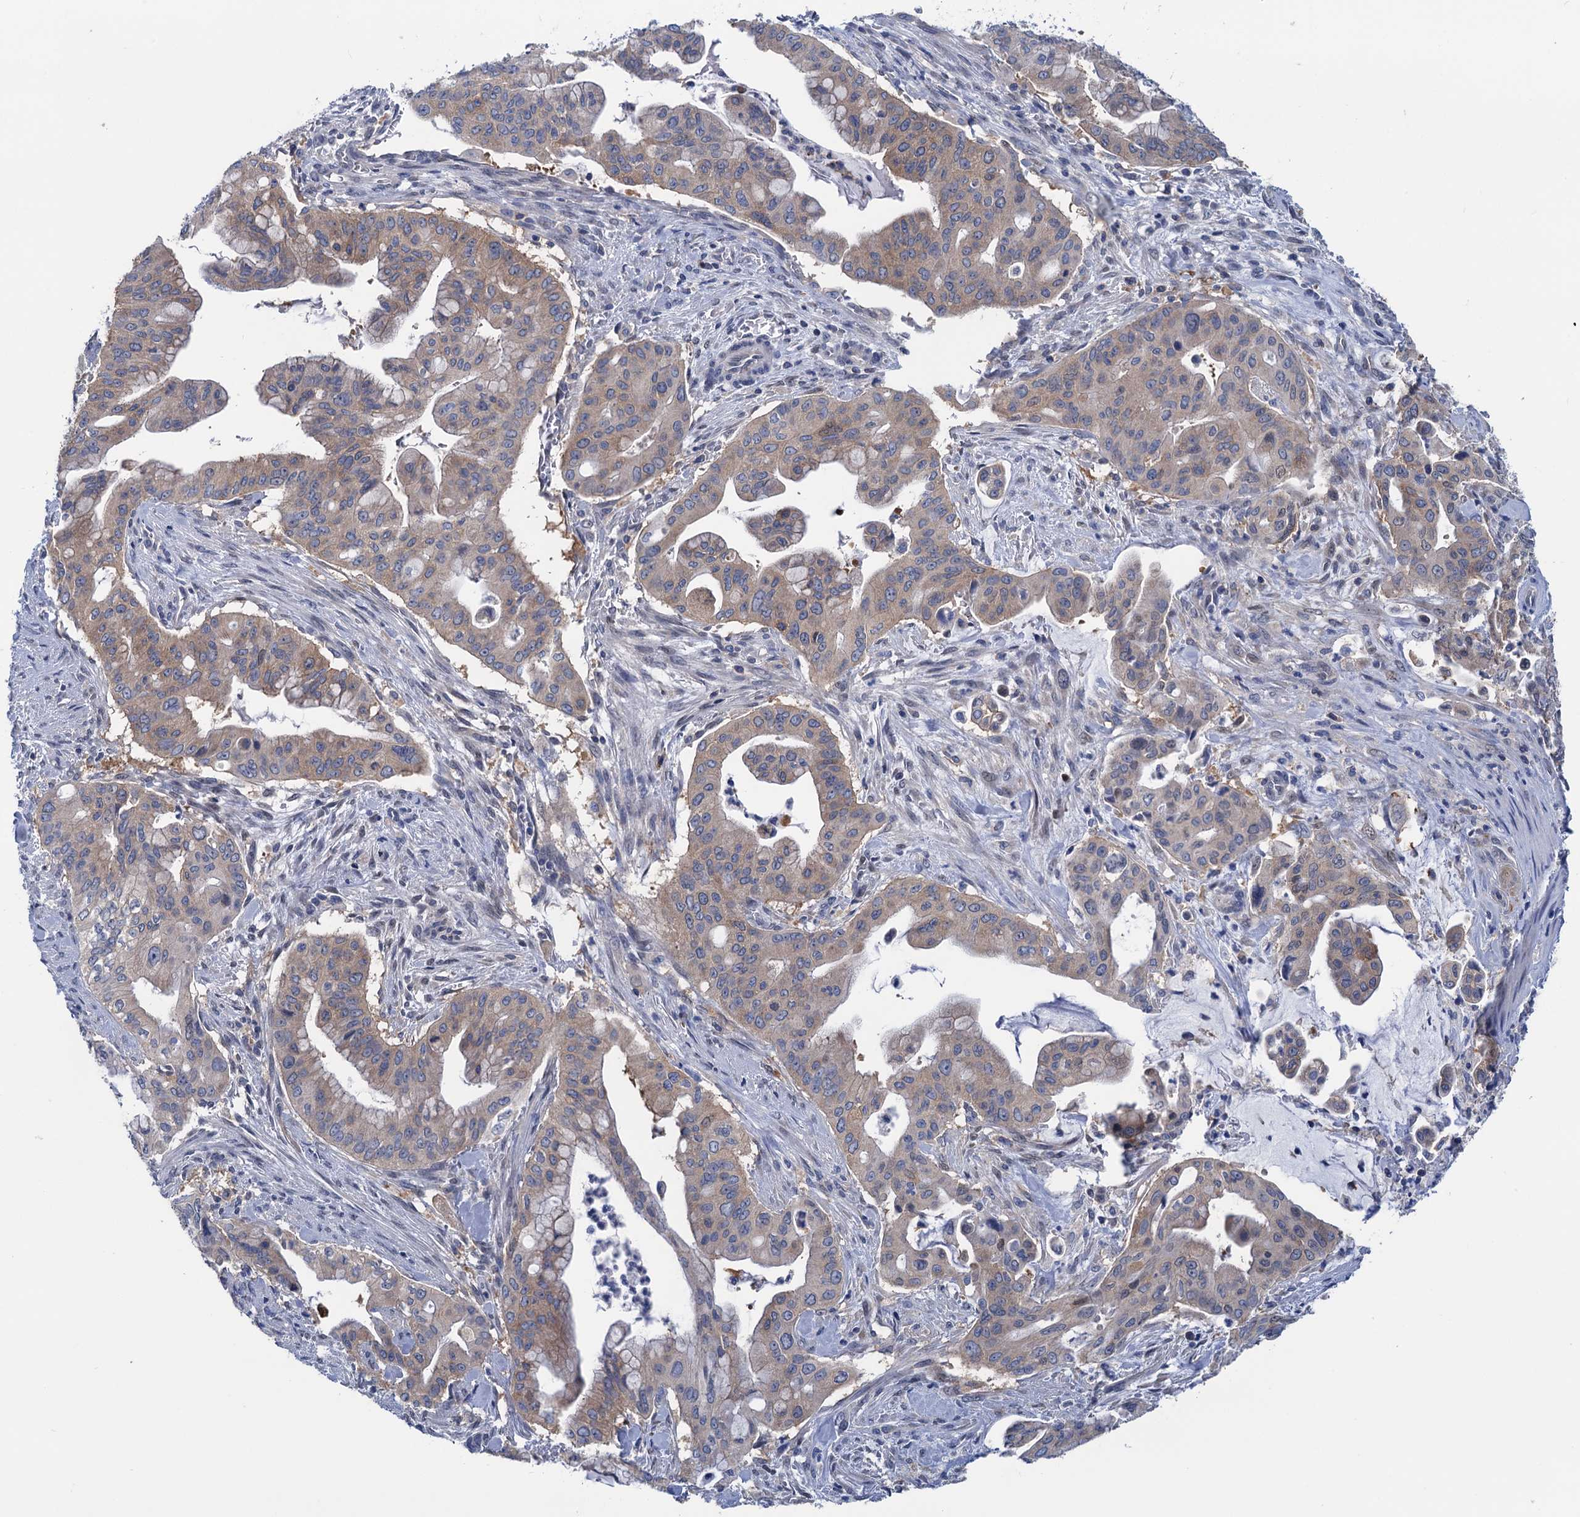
{"staining": {"intensity": "weak", "quantity": "25%-75%", "location": "cytoplasmic/membranous"}, "tissue": "pancreatic cancer", "cell_type": "Tumor cells", "image_type": "cancer", "snomed": [{"axis": "morphology", "description": "Adenocarcinoma, NOS"}, {"axis": "topography", "description": "Pancreas"}], "caption": "Brown immunohistochemical staining in pancreatic adenocarcinoma reveals weak cytoplasmic/membranous expression in approximately 25%-75% of tumor cells. Nuclei are stained in blue.", "gene": "ZNRD2", "patient": {"sex": "male", "age": 46}}